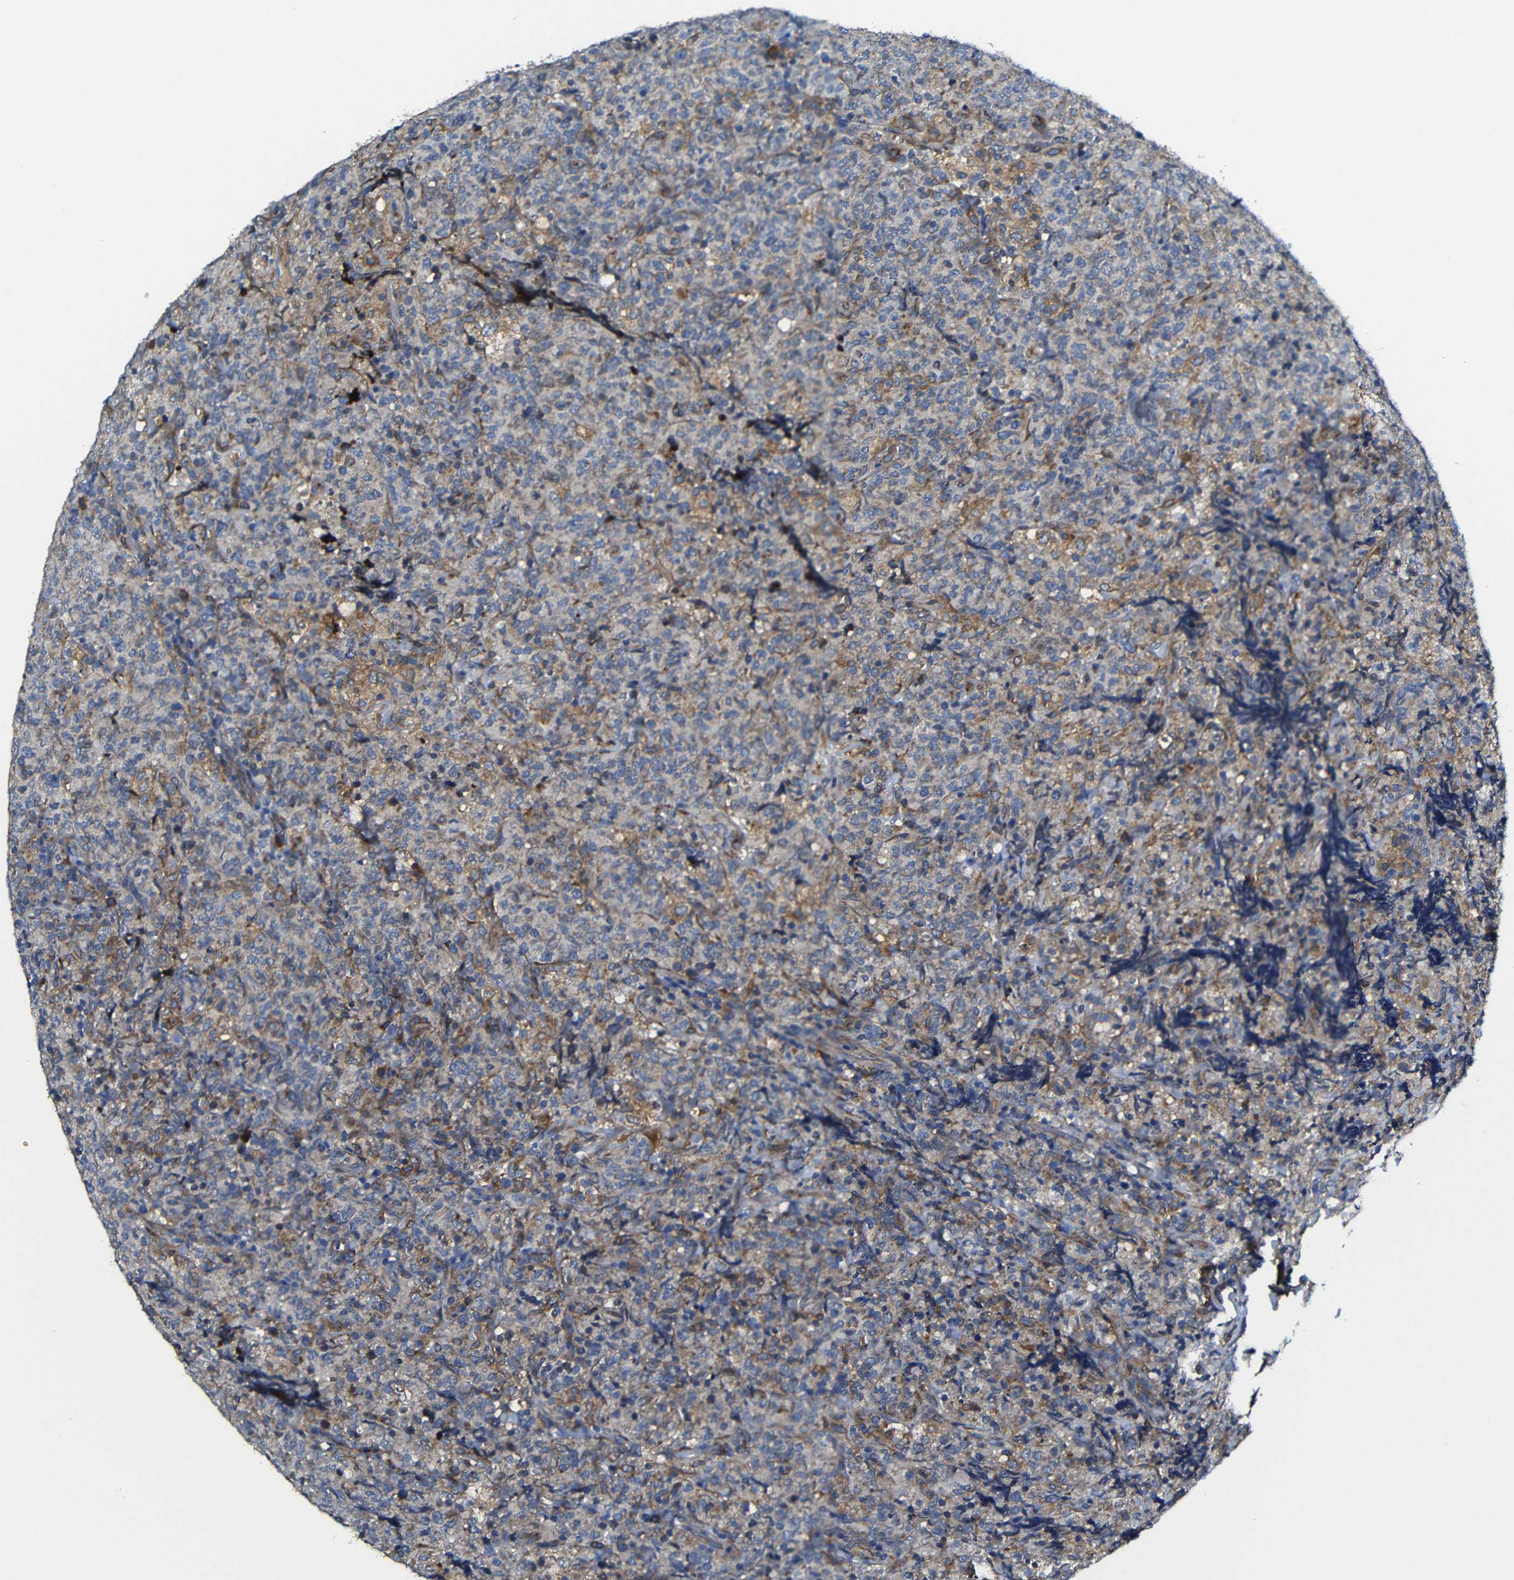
{"staining": {"intensity": "moderate", "quantity": "<25%", "location": "cytoplasmic/membranous"}, "tissue": "lymphoma", "cell_type": "Tumor cells", "image_type": "cancer", "snomed": [{"axis": "morphology", "description": "Malignant lymphoma, non-Hodgkin's type, High grade"}, {"axis": "topography", "description": "Tonsil"}], "caption": "A brown stain shows moderate cytoplasmic/membranous expression of a protein in human lymphoma tumor cells. (brown staining indicates protein expression, while blue staining denotes nuclei).", "gene": "CLCC1", "patient": {"sex": "female", "age": 36}}